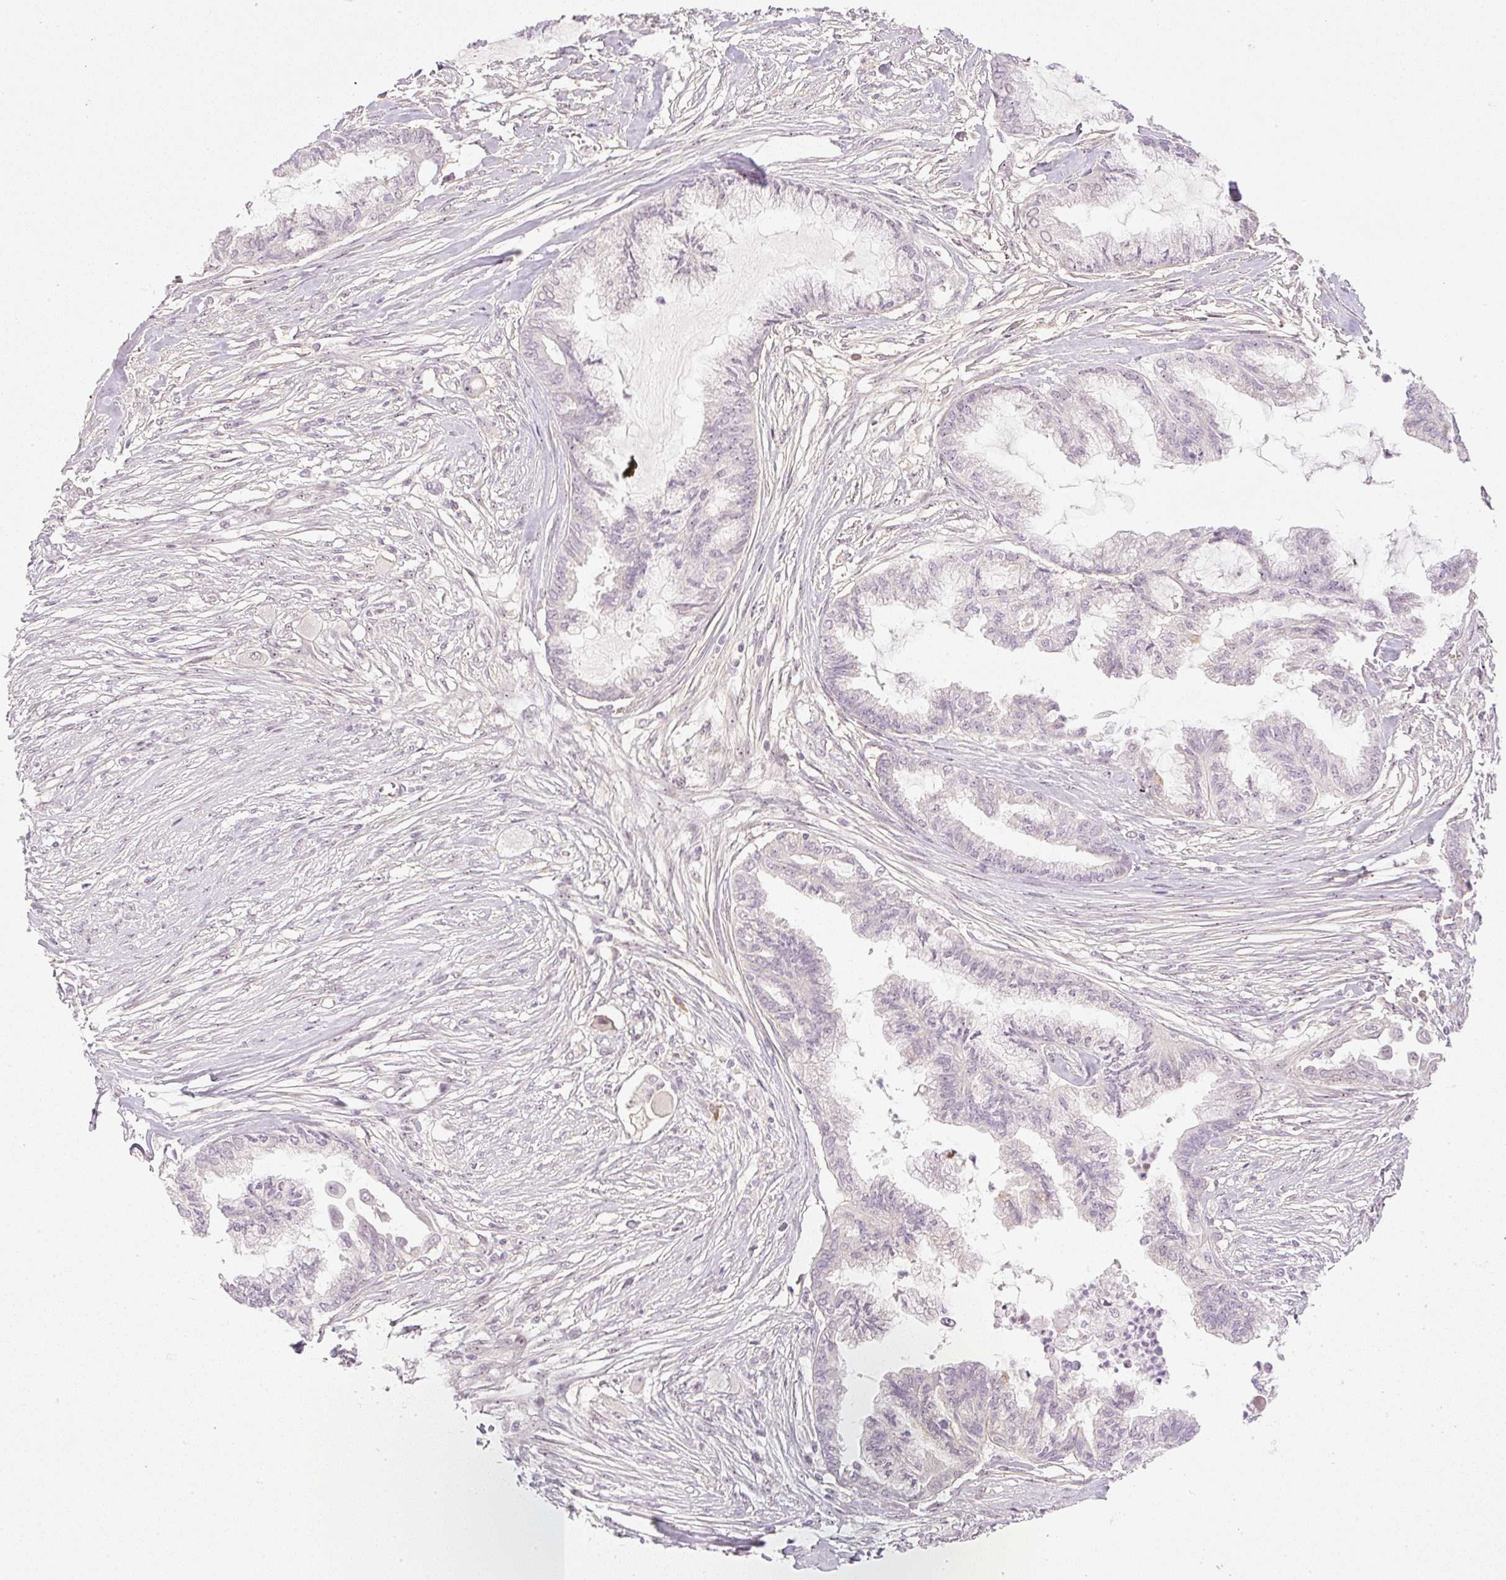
{"staining": {"intensity": "negative", "quantity": "none", "location": "none"}, "tissue": "endometrial cancer", "cell_type": "Tumor cells", "image_type": "cancer", "snomed": [{"axis": "morphology", "description": "Adenocarcinoma, NOS"}, {"axis": "topography", "description": "Endometrium"}], "caption": "Human endometrial cancer (adenocarcinoma) stained for a protein using immunohistochemistry exhibits no positivity in tumor cells.", "gene": "AAR2", "patient": {"sex": "female", "age": 86}}